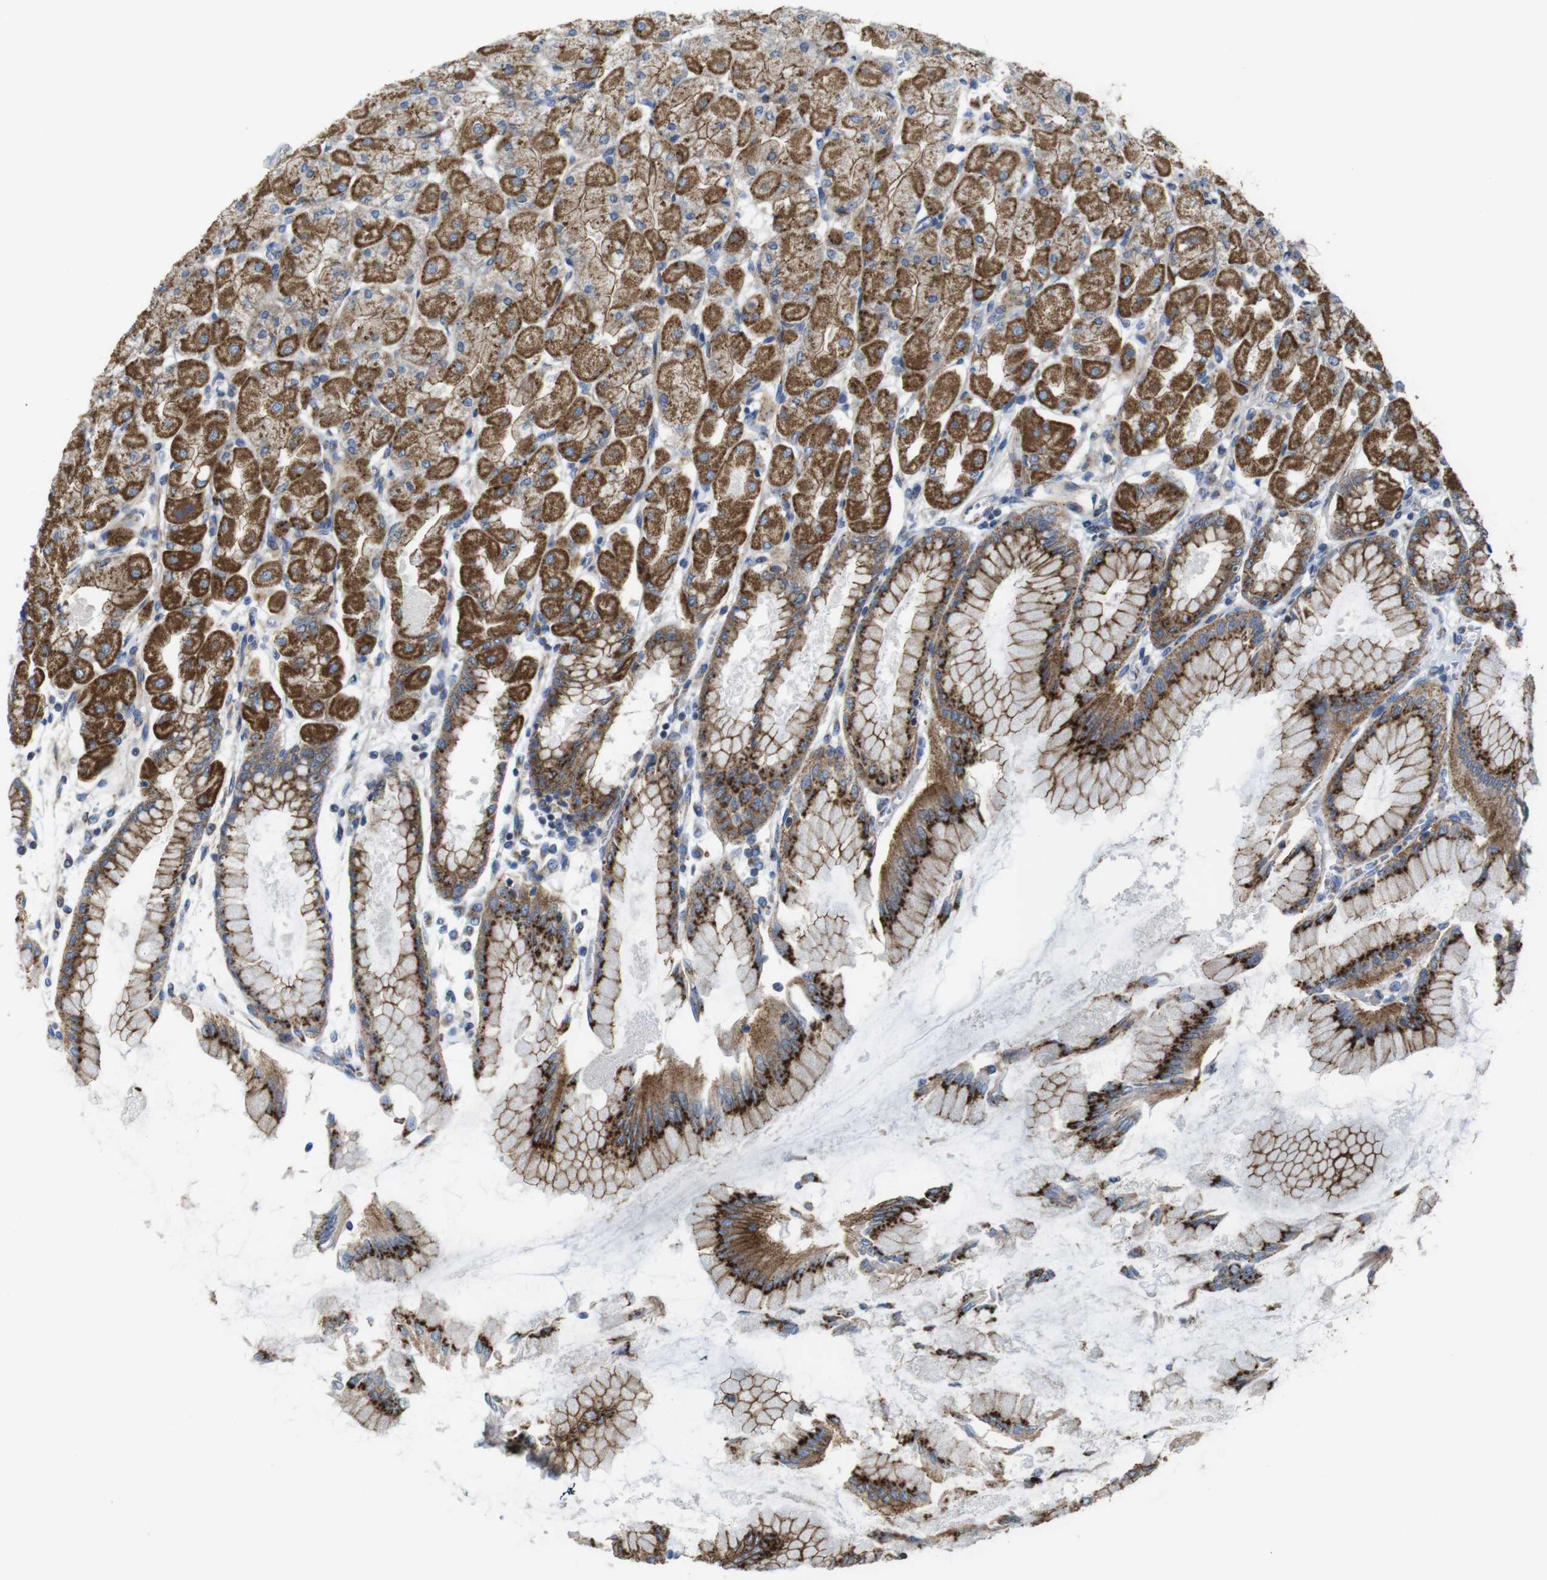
{"staining": {"intensity": "moderate", "quantity": ">75%", "location": "cytoplasmic/membranous"}, "tissue": "stomach", "cell_type": "Glandular cells", "image_type": "normal", "snomed": [{"axis": "morphology", "description": "Normal tissue, NOS"}, {"axis": "topography", "description": "Stomach, upper"}], "caption": "Immunohistochemical staining of normal stomach displays moderate cytoplasmic/membranous protein expression in approximately >75% of glandular cells.", "gene": "EFCAB14", "patient": {"sex": "female", "age": 56}}